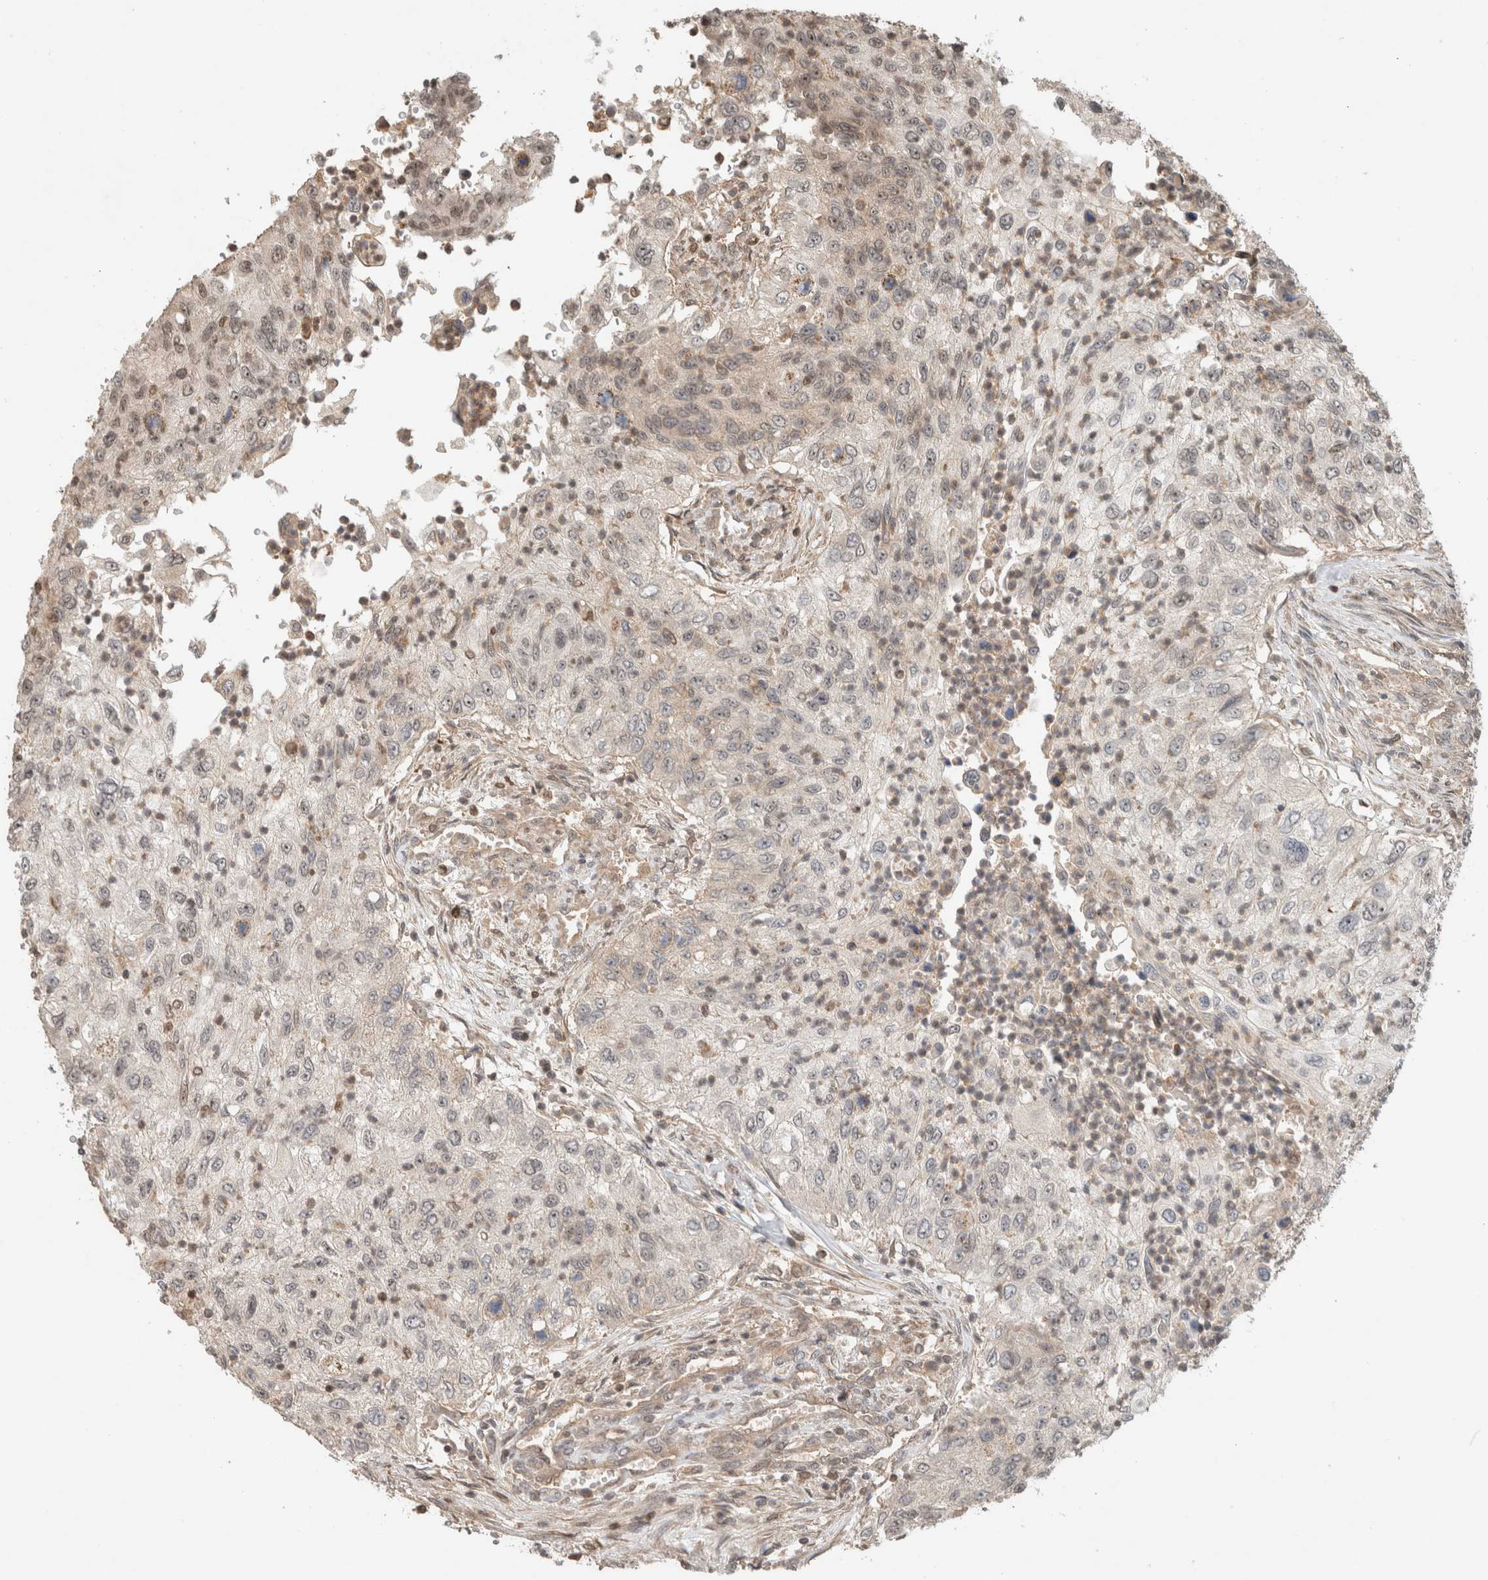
{"staining": {"intensity": "weak", "quantity": "<25%", "location": "cytoplasmic/membranous"}, "tissue": "urothelial cancer", "cell_type": "Tumor cells", "image_type": "cancer", "snomed": [{"axis": "morphology", "description": "Urothelial carcinoma, High grade"}, {"axis": "topography", "description": "Urinary bladder"}], "caption": "Tumor cells are negative for protein expression in human high-grade urothelial carcinoma.", "gene": "CAAP1", "patient": {"sex": "female", "age": 60}}